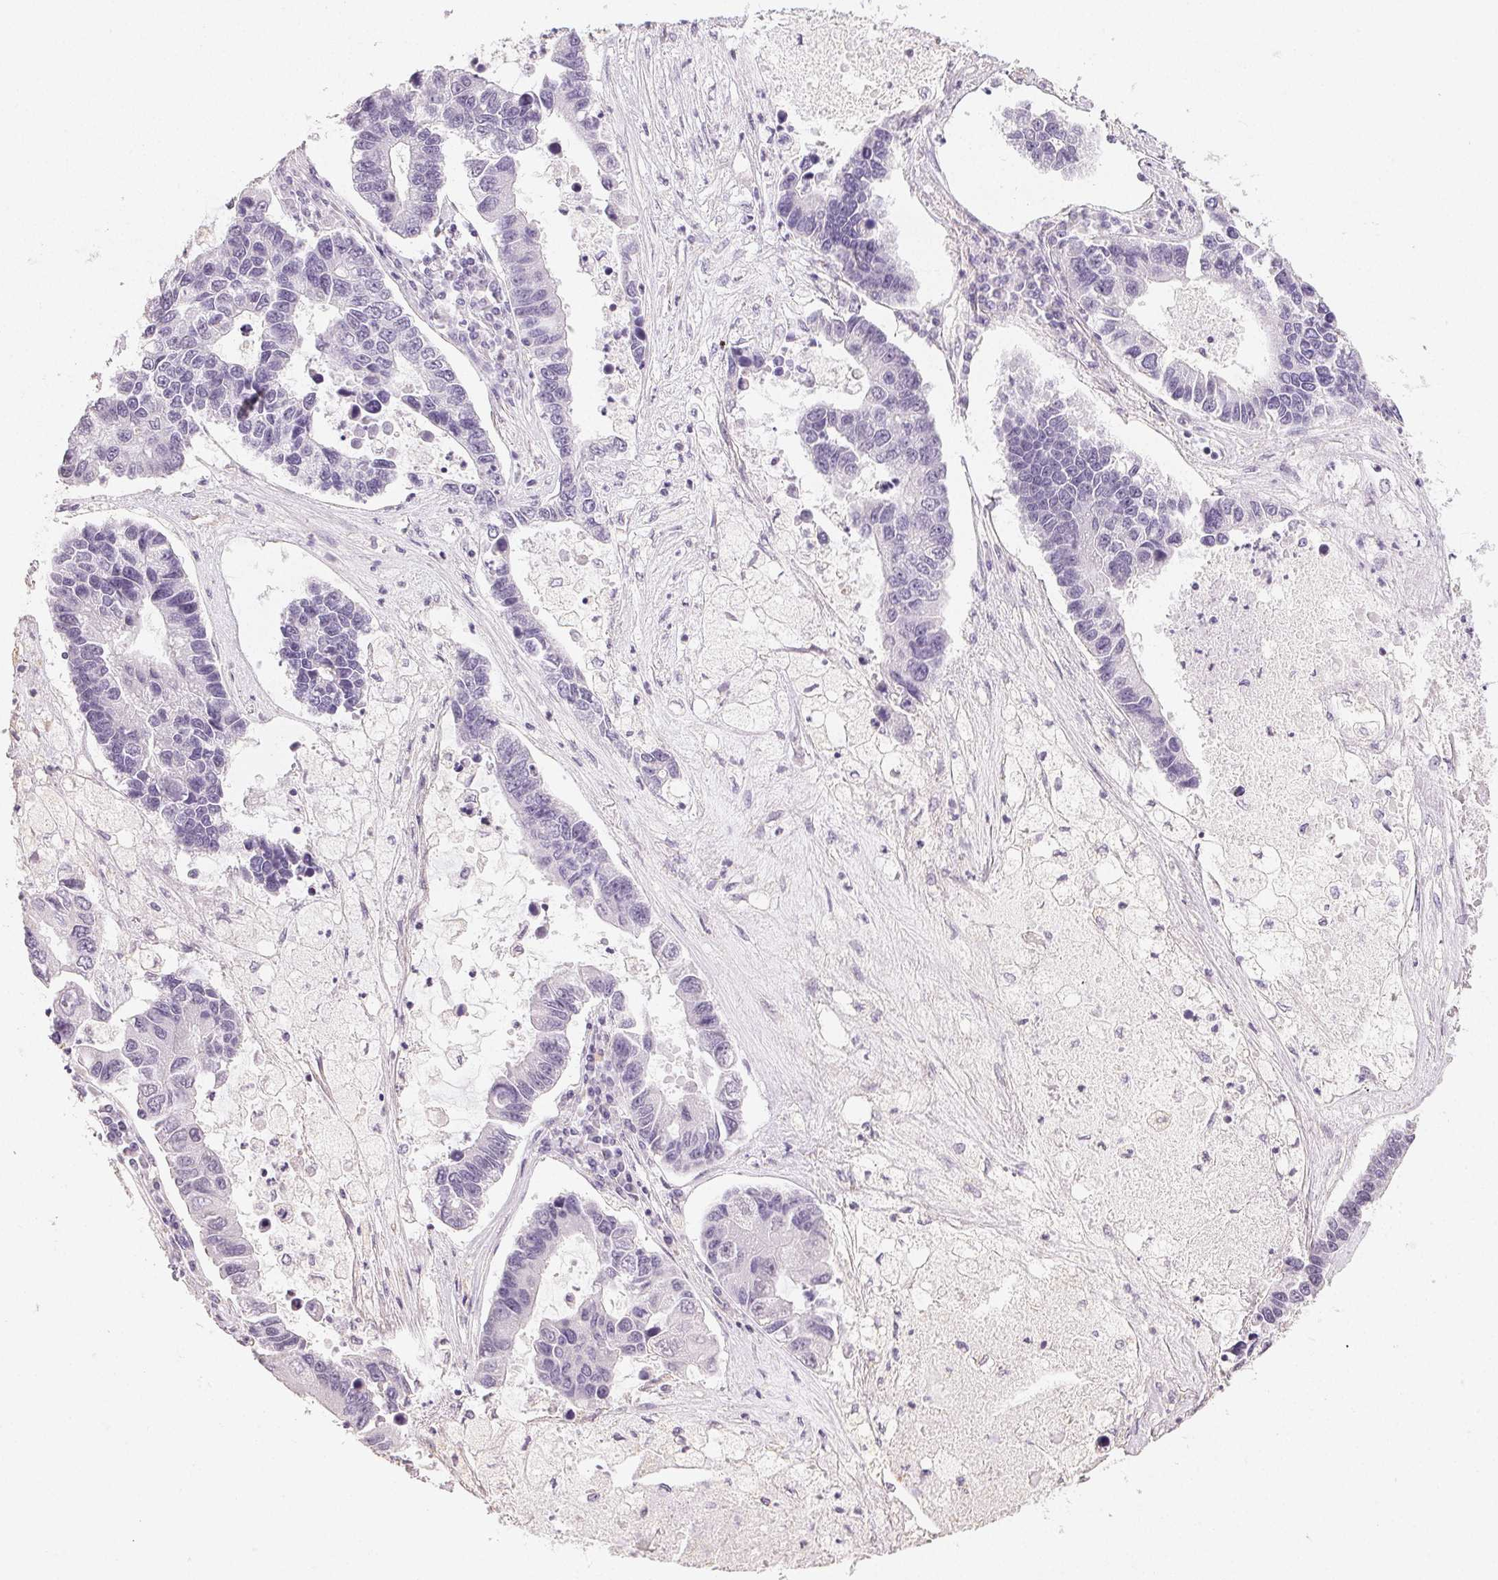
{"staining": {"intensity": "negative", "quantity": "none", "location": "none"}, "tissue": "lung cancer", "cell_type": "Tumor cells", "image_type": "cancer", "snomed": [{"axis": "morphology", "description": "Adenocarcinoma, NOS"}, {"axis": "topography", "description": "Bronchus"}, {"axis": "topography", "description": "Lung"}], "caption": "Immunohistochemistry image of neoplastic tissue: human lung cancer stained with DAB shows no significant protein staining in tumor cells. (DAB IHC visualized using brightfield microscopy, high magnification).", "gene": "TMEM174", "patient": {"sex": "female", "age": 51}}